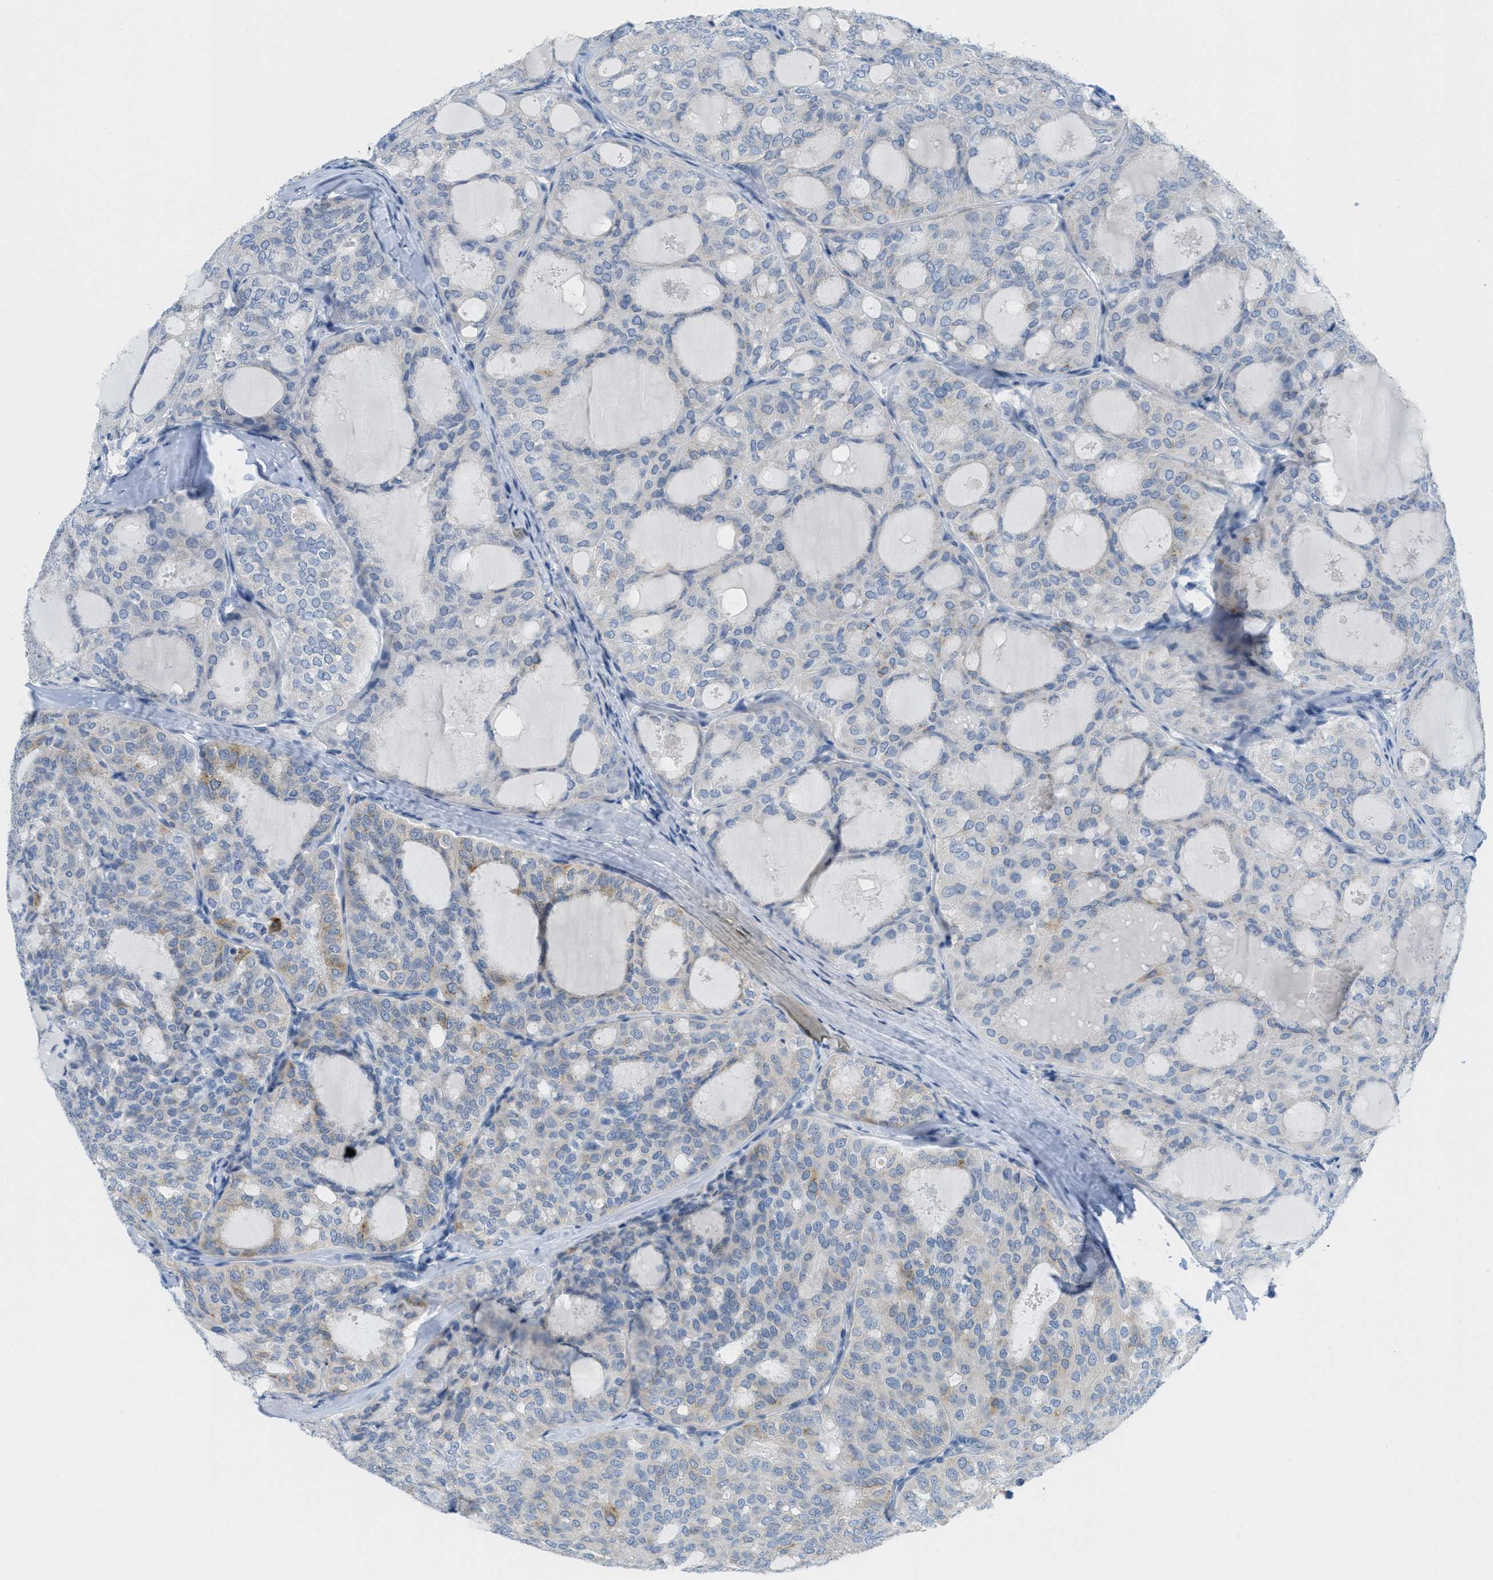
{"staining": {"intensity": "negative", "quantity": "none", "location": "none"}, "tissue": "thyroid cancer", "cell_type": "Tumor cells", "image_type": "cancer", "snomed": [{"axis": "morphology", "description": "Follicular adenoma carcinoma, NOS"}, {"axis": "topography", "description": "Thyroid gland"}], "caption": "Photomicrograph shows no significant protein staining in tumor cells of thyroid cancer (follicular adenoma carcinoma).", "gene": "TEX264", "patient": {"sex": "male", "age": 75}}